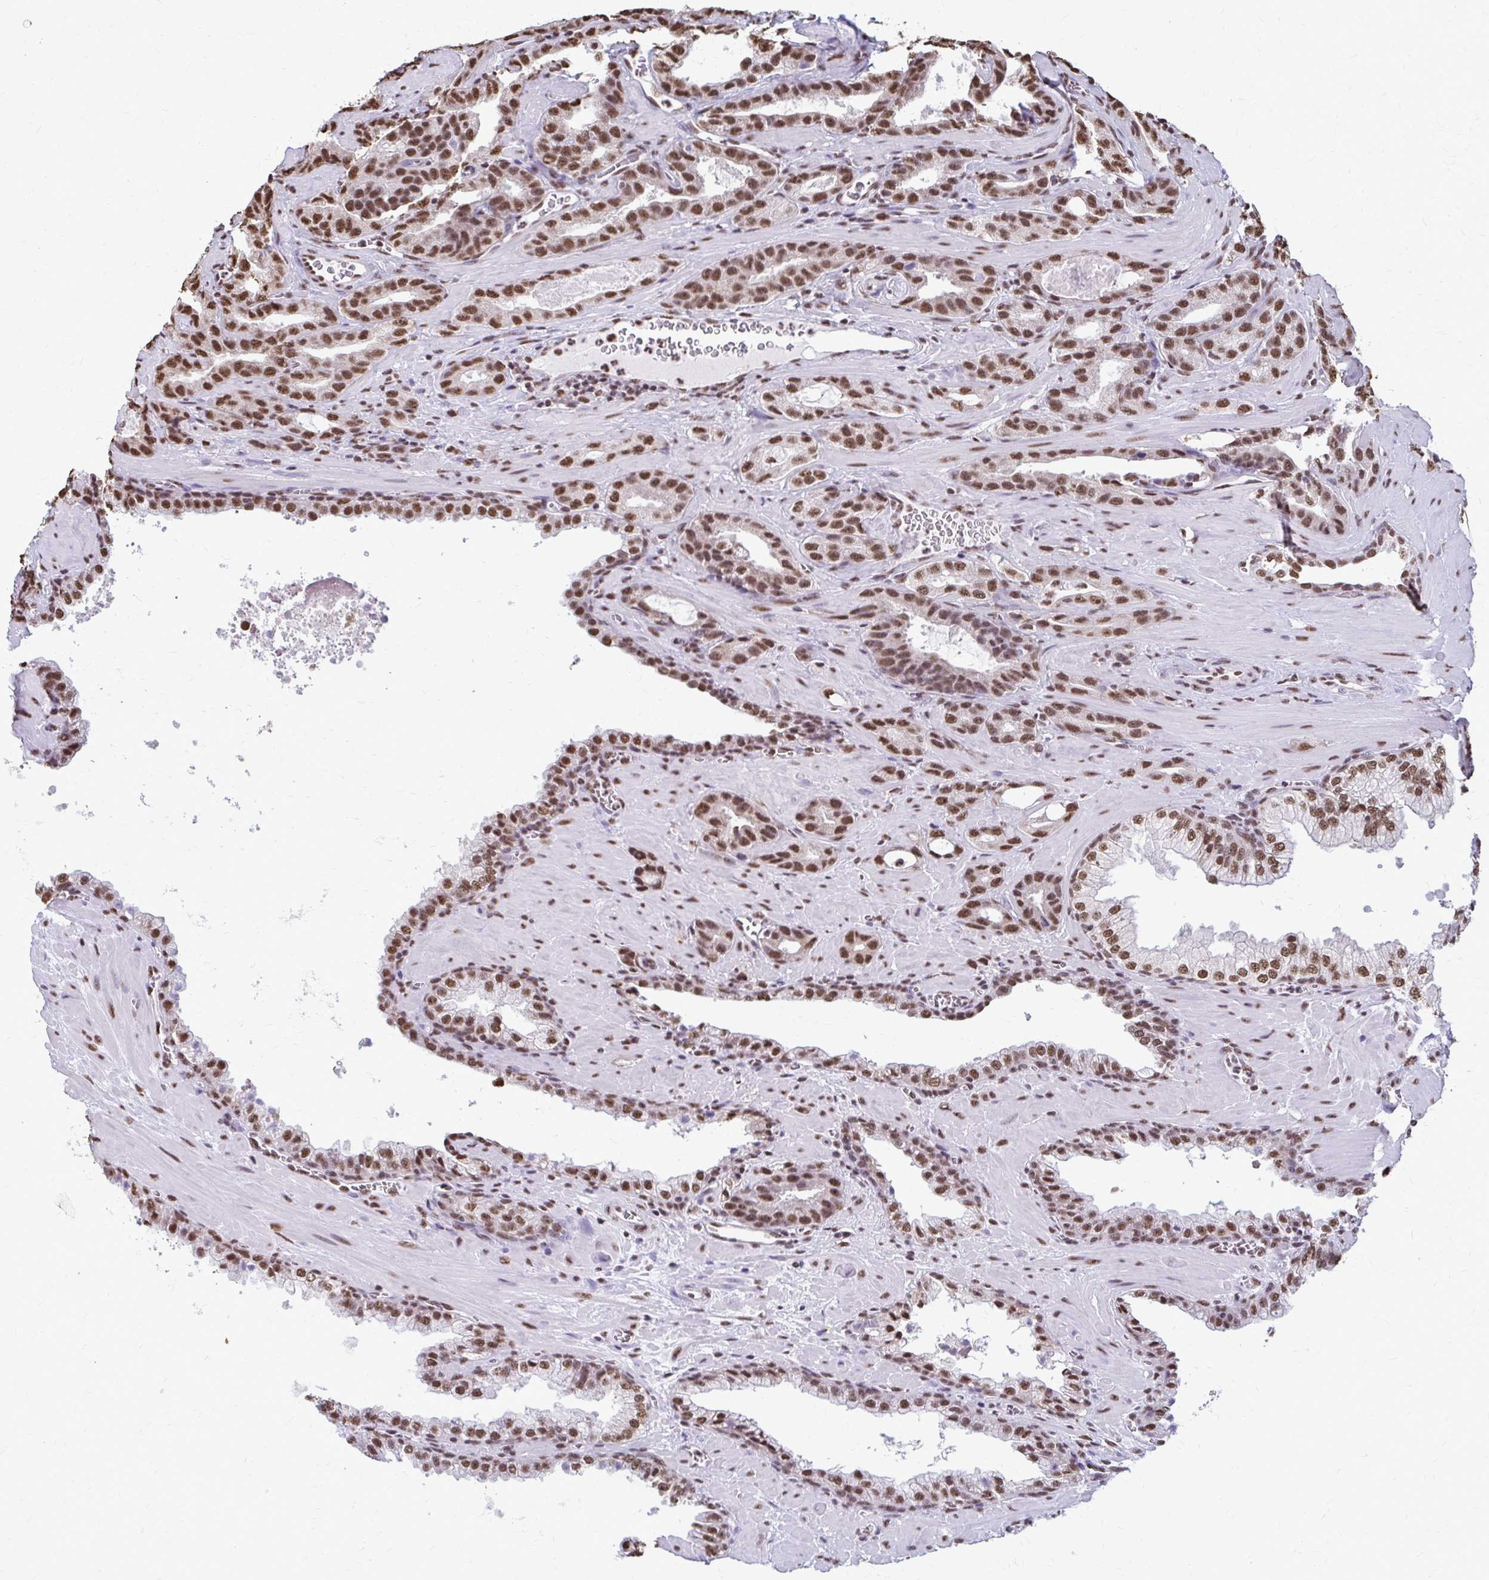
{"staining": {"intensity": "moderate", "quantity": ">75%", "location": "nuclear"}, "tissue": "prostate cancer", "cell_type": "Tumor cells", "image_type": "cancer", "snomed": [{"axis": "morphology", "description": "Adenocarcinoma, High grade"}, {"axis": "topography", "description": "Prostate"}], "caption": "Tumor cells demonstrate moderate nuclear staining in approximately >75% of cells in adenocarcinoma (high-grade) (prostate). (DAB IHC, brown staining for protein, blue staining for nuclei).", "gene": "SNRPA", "patient": {"sex": "male", "age": 65}}